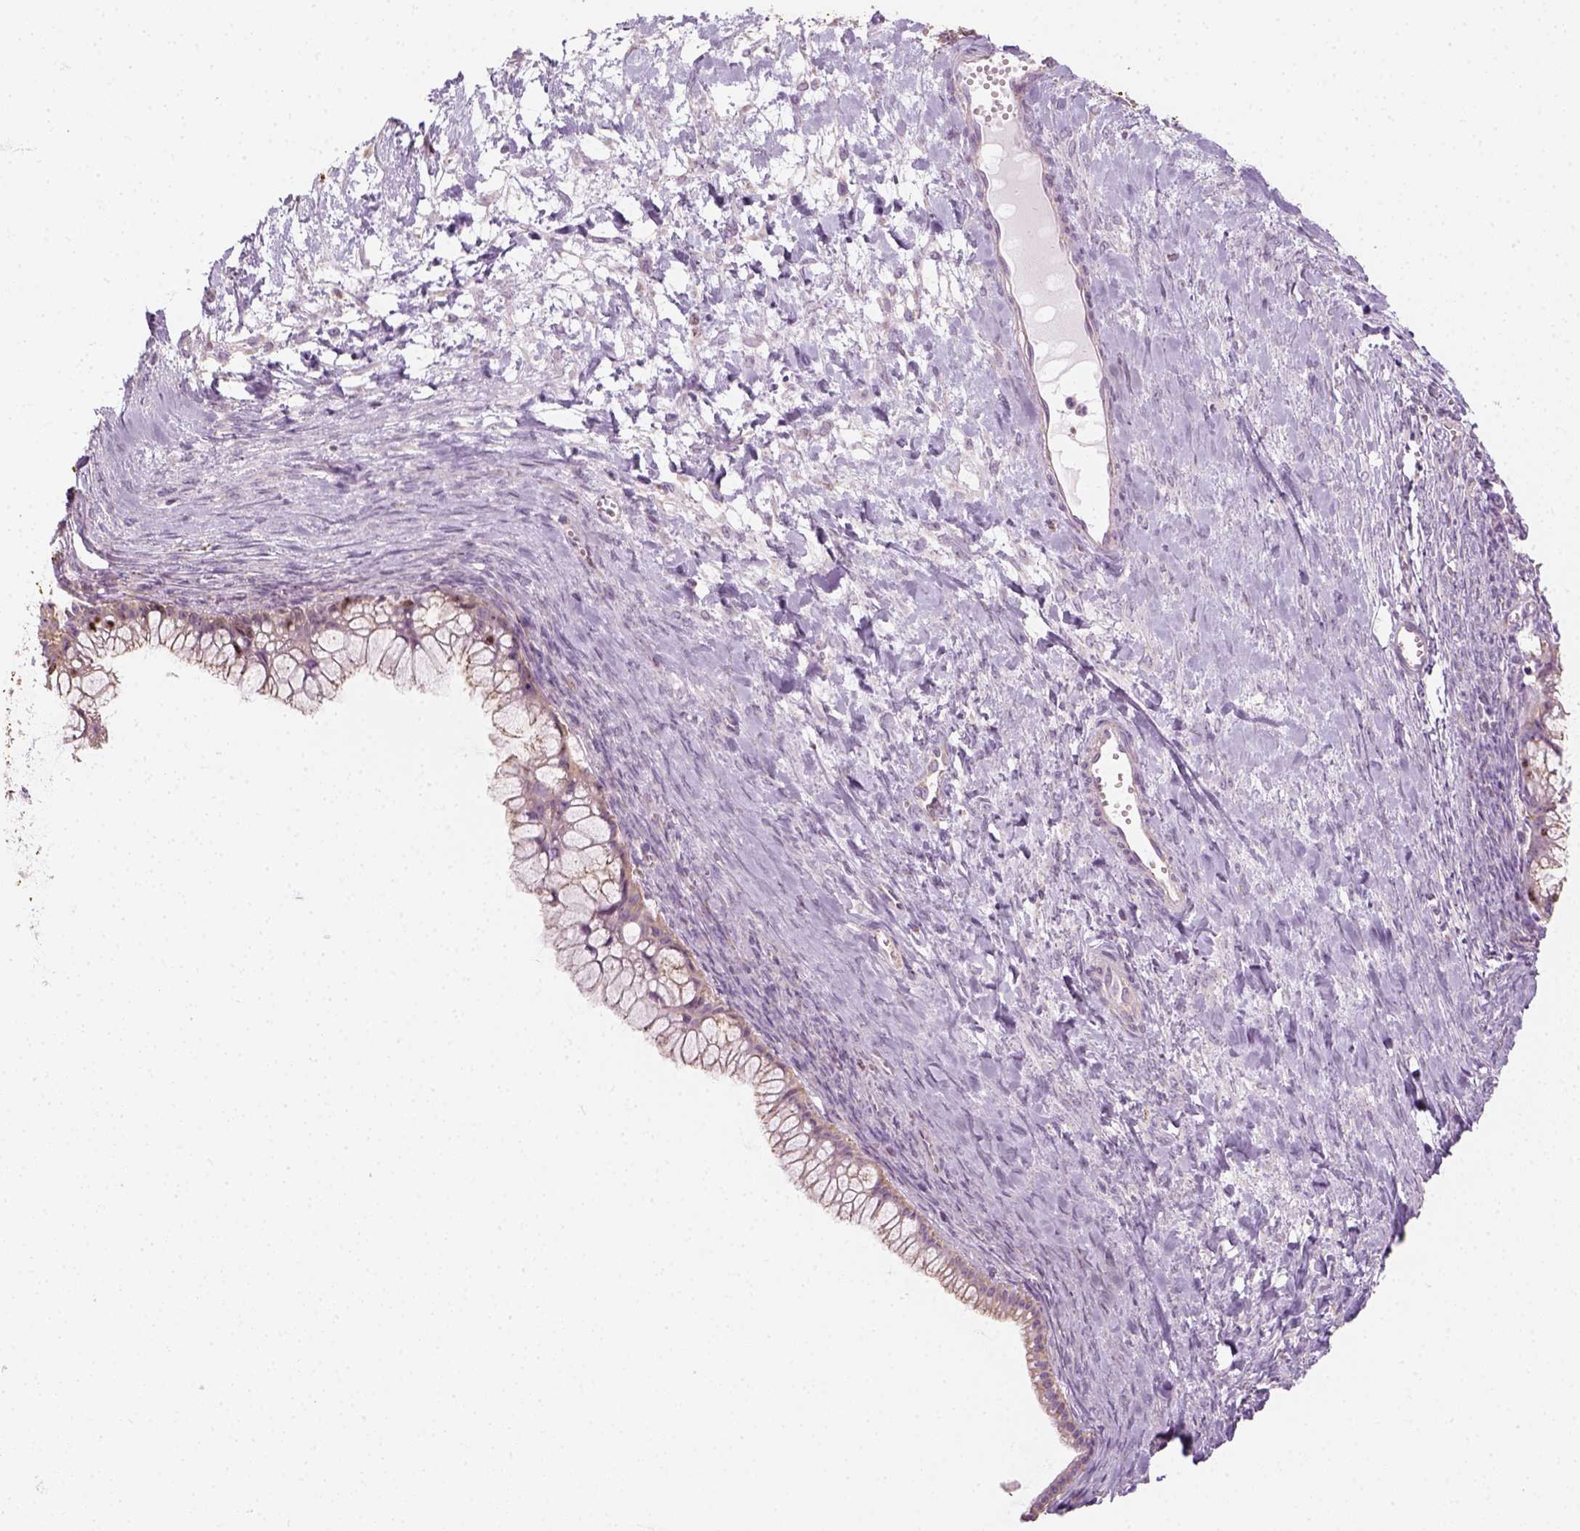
{"staining": {"intensity": "weak", "quantity": ">75%", "location": "cytoplasmic/membranous"}, "tissue": "ovarian cancer", "cell_type": "Tumor cells", "image_type": "cancer", "snomed": [{"axis": "morphology", "description": "Cystadenocarcinoma, mucinous, NOS"}, {"axis": "topography", "description": "Ovary"}], "caption": "IHC (DAB) staining of human ovarian cancer displays weak cytoplasmic/membranous protein expression in approximately >75% of tumor cells.", "gene": "LCA5", "patient": {"sex": "female", "age": 41}}